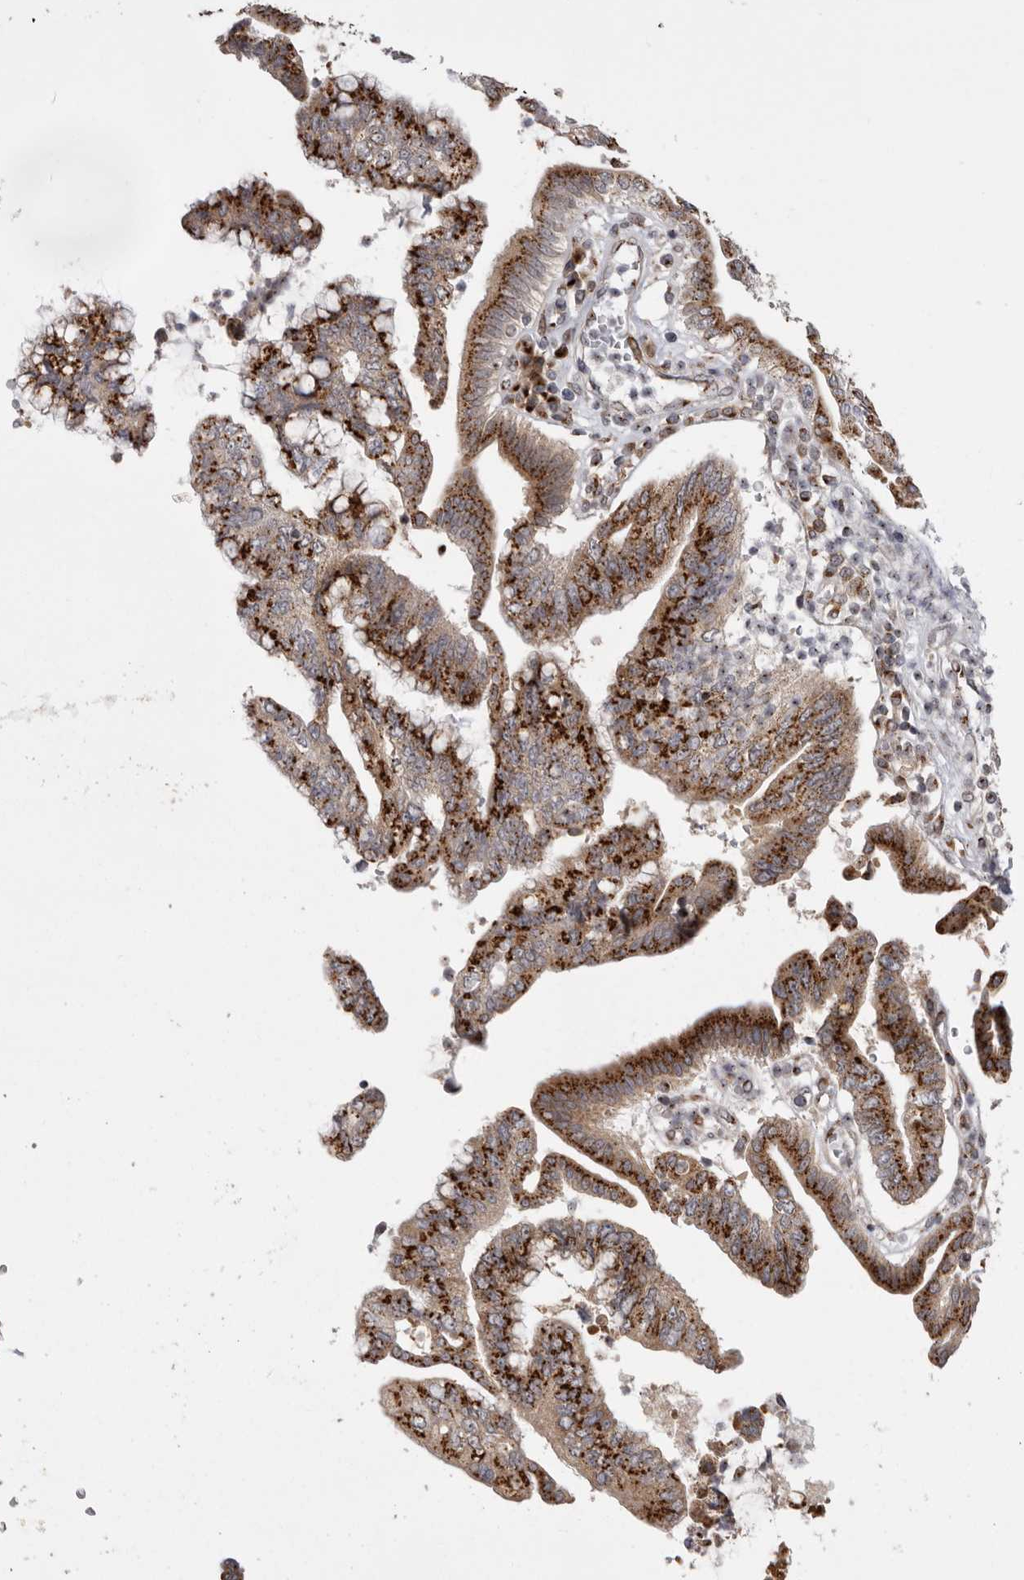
{"staining": {"intensity": "strong", "quantity": ">75%", "location": "cytoplasmic/membranous"}, "tissue": "pancreatic cancer", "cell_type": "Tumor cells", "image_type": "cancer", "snomed": [{"axis": "morphology", "description": "Adenocarcinoma, NOS"}, {"axis": "topography", "description": "Pancreas"}], "caption": "IHC histopathology image of neoplastic tissue: adenocarcinoma (pancreatic) stained using immunohistochemistry reveals high levels of strong protein expression localized specifically in the cytoplasmic/membranous of tumor cells, appearing as a cytoplasmic/membranous brown color.", "gene": "WDR47", "patient": {"sex": "female", "age": 73}}